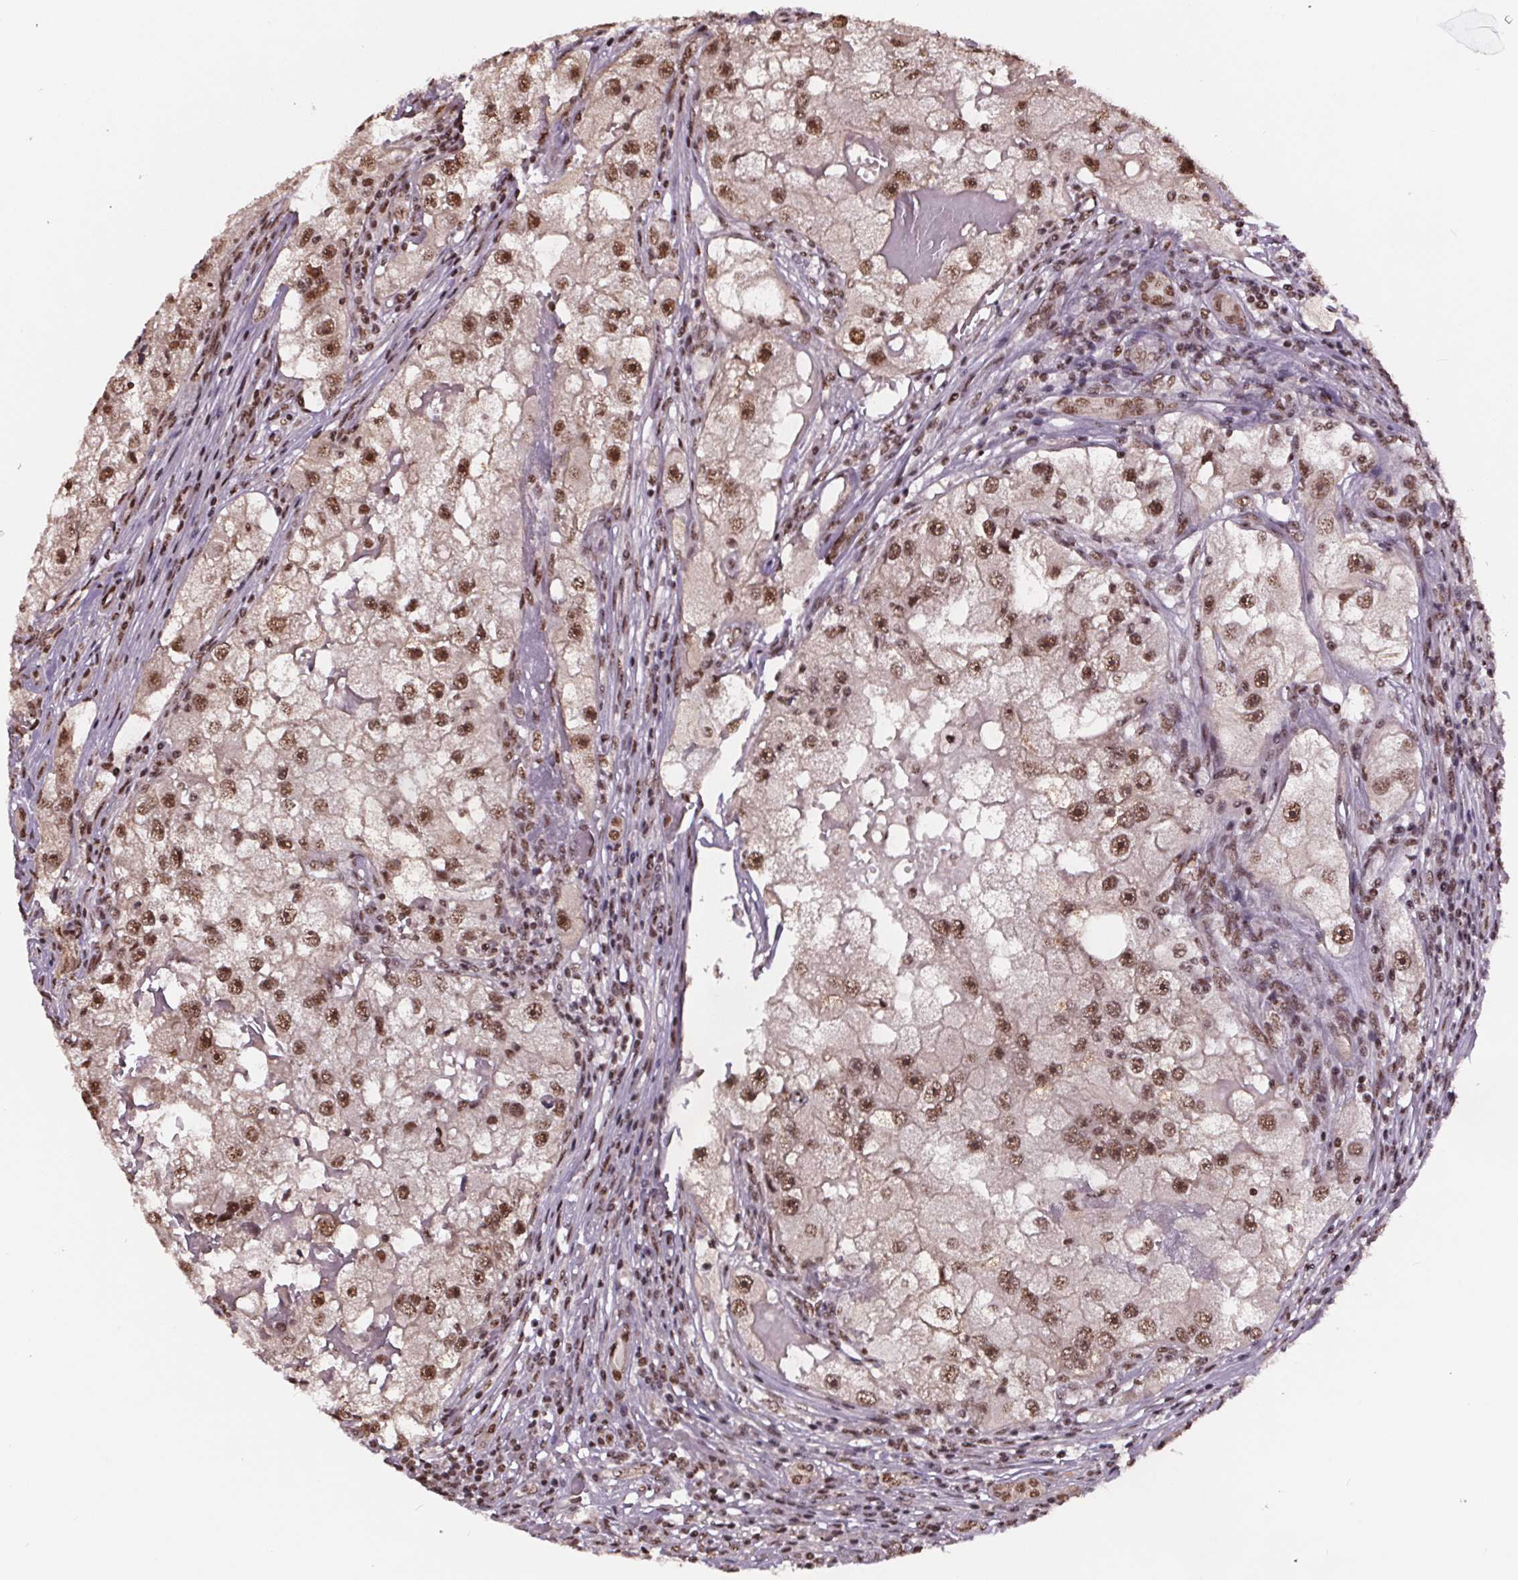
{"staining": {"intensity": "moderate", "quantity": ">75%", "location": "nuclear"}, "tissue": "renal cancer", "cell_type": "Tumor cells", "image_type": "cancer", "snomed": [{"axis": "morphology", "description": "Adenocarcinoma, NOS"}, {"axis": "topography", "description": "Kidney"}], "caption": "The photomicrograph reveals staining of renal cancer, revealing moderate nuclear protein staining (brown color) within tumor cells.", "gene": "JARID2", "patient": {"sex": "male", "age": 63}}